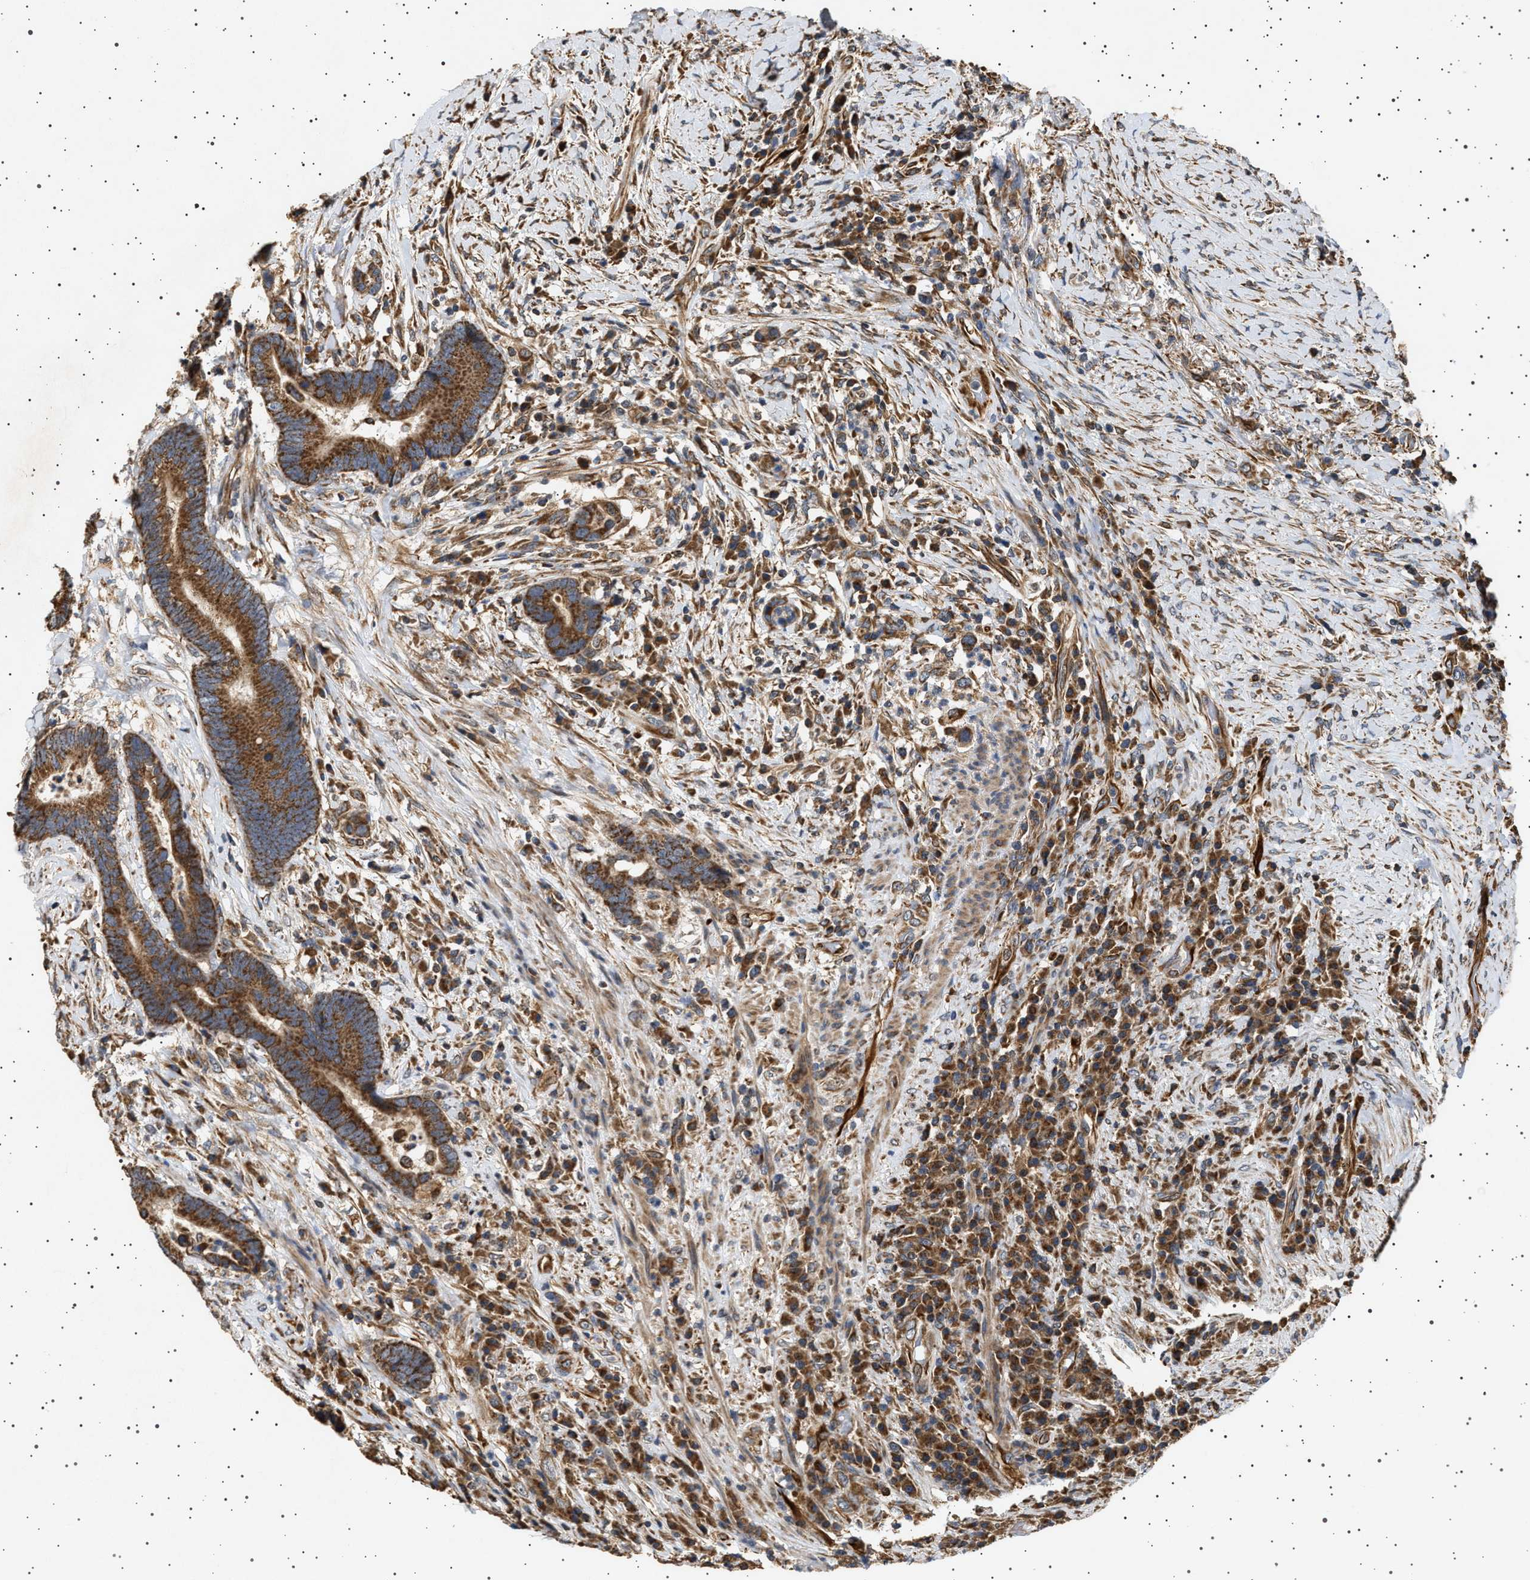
{"staining": {"intensity": "moderate", "quantity": ">75%", "location": "cytoplasmic/membranous"}, "tissue": "colorectal cancer", "cell_type": "Tumor cells", "image_type": "cancer", "snomed": [{"axis": "morphology", "description": "Adenocarcinoma, NOS"}, {"axis": "topography", "description": "Rectum"}], "caption": "A photomicrograph showing moderate cytoplasmic/membranous positivity in about >75% of tumor cells in colorectal cancer, as visualized by brown immunohistochemical staining.", "gene": "TRUB2", "patient": {"sex": "female", "age": 89}}